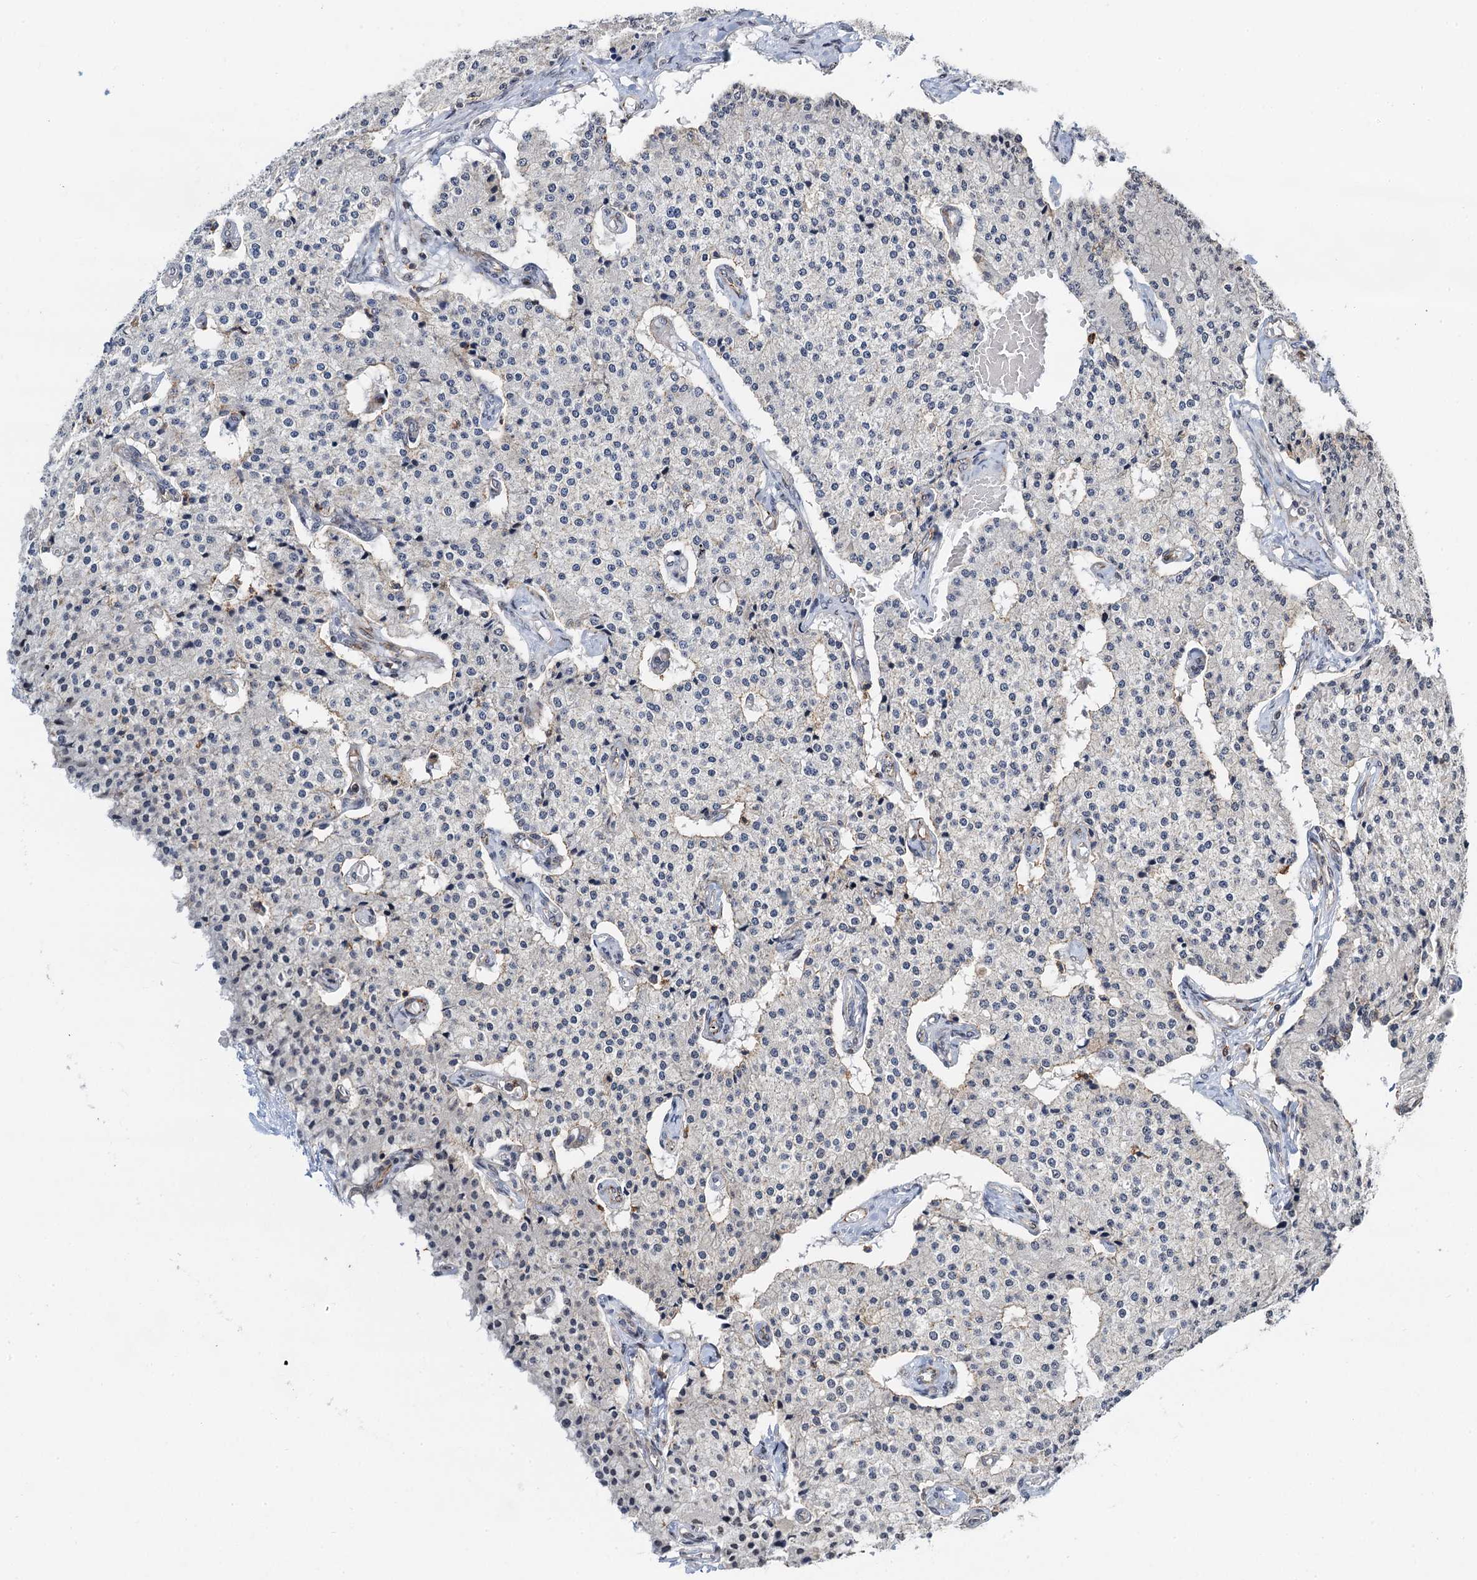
{"staining": {"intensity": "negative", "quantity": "none", "location": "none"}, "tissue": "carcinoid", "cell_type": "Tumor cells", "image_type": "cancer", "snomed": [{"axis": "morphology", "description": "Carcinoid, malignant, NOS"}, {"axis": "topography", "description": "Colon"}], "caption": "Carcinoid stained for a protein using immunohistochemistry displays no expression tumor cells.", "gene": "TMA16", "patient": {"sex": "female", "age": 52}}